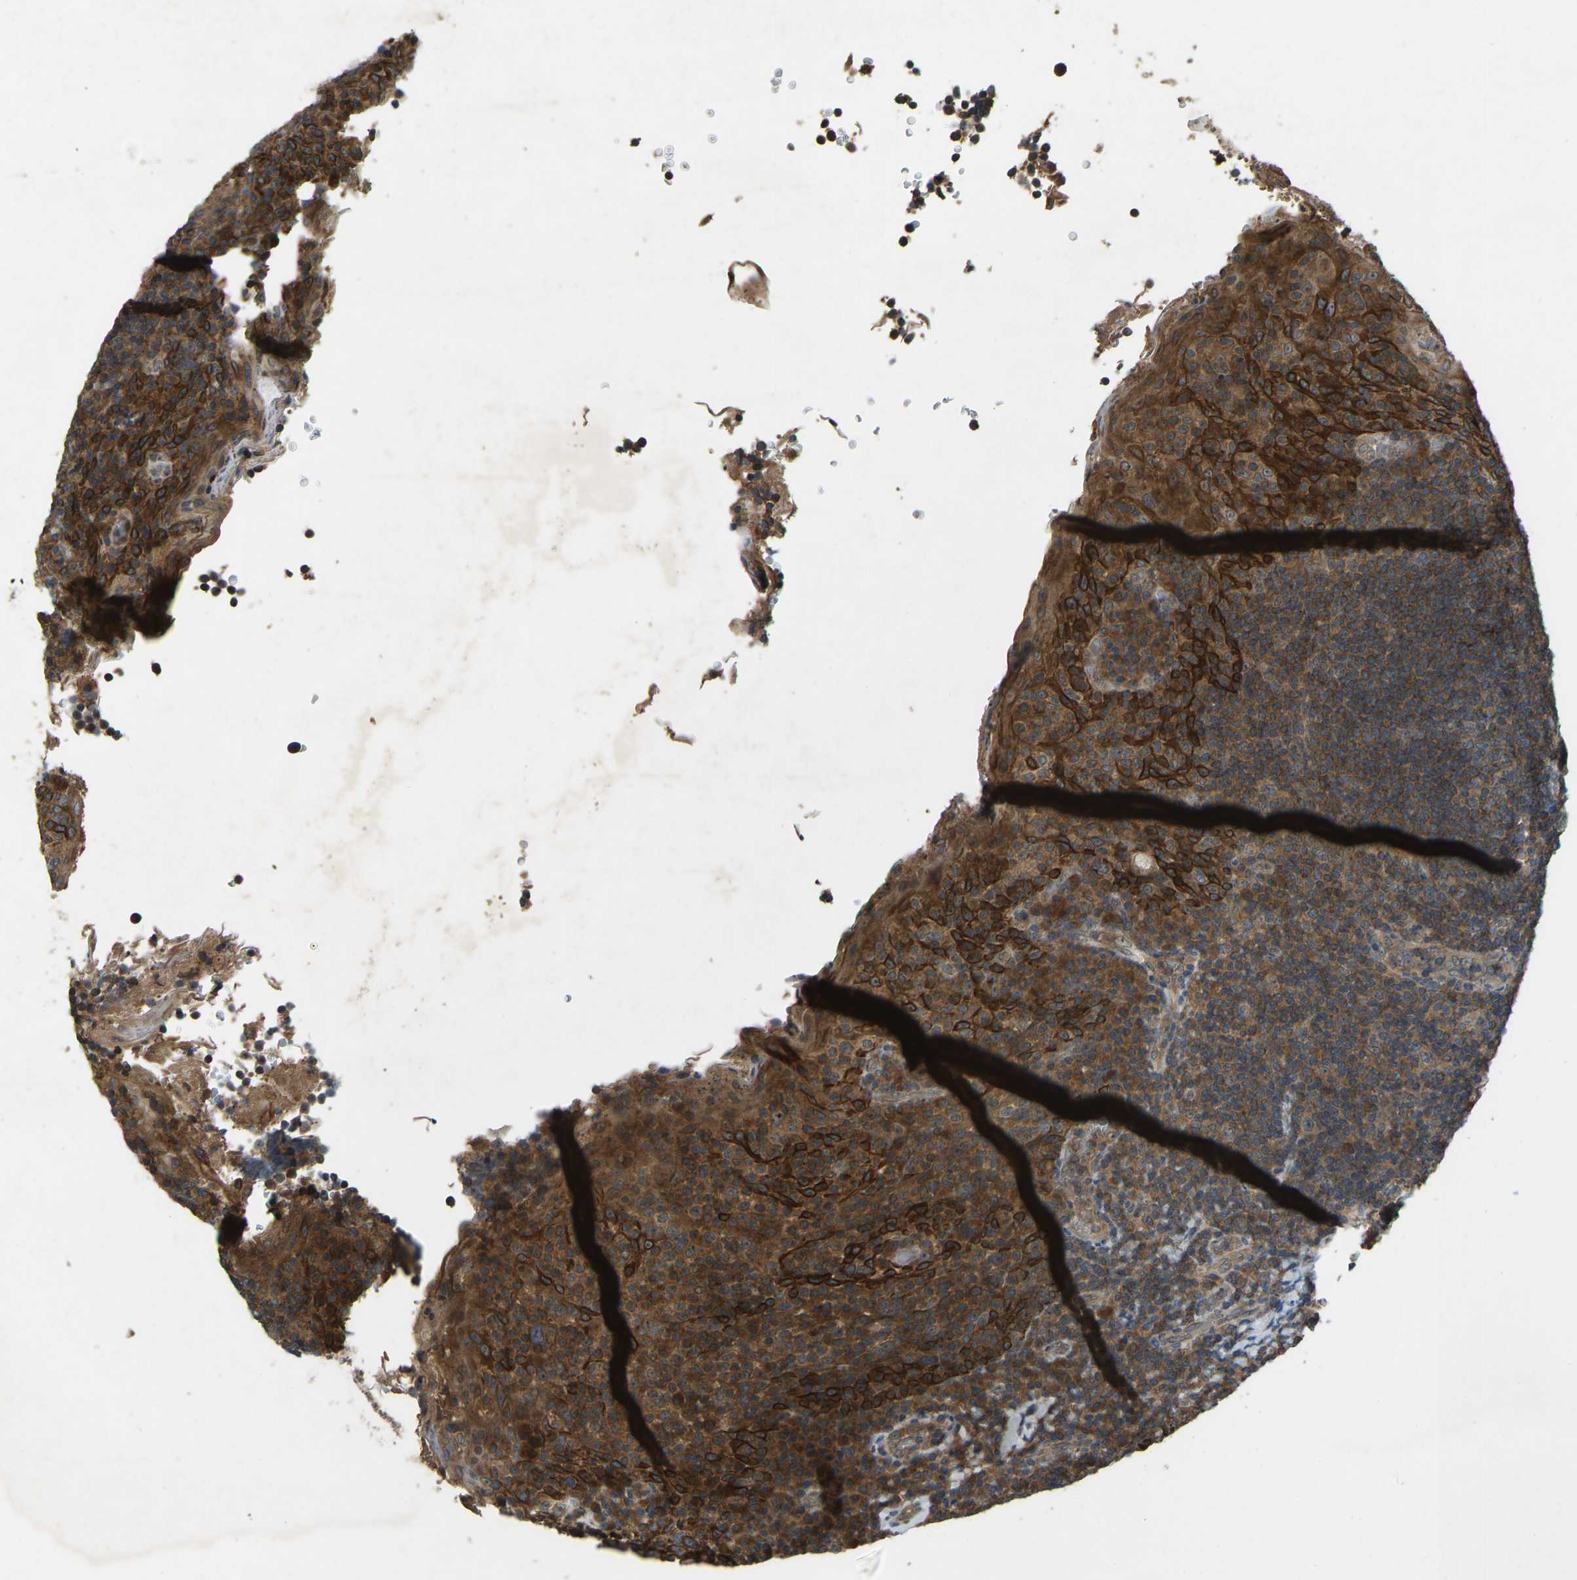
{"staining": {"intensity": "moderate", "quantity": ">75%", "location": "cytoplasmic/membranous"}, "tissue": "tonsil", "cell_type": "Germinal center cells", "image_type": "normal", "snomed": [{"axis": "morphology", "description": "Normal tissue, NOS"}, {"axis": "topography", "description": "Tonsil"}], "caption": "Immunohistochemical staining of unremarkable human tonsil displays medium levels of moderate cytoplasmic/membranous staining in approximately >75% of germinal center cells.", "gene": "ZNF71", "patient": {"sex": "male", "age": 17}}